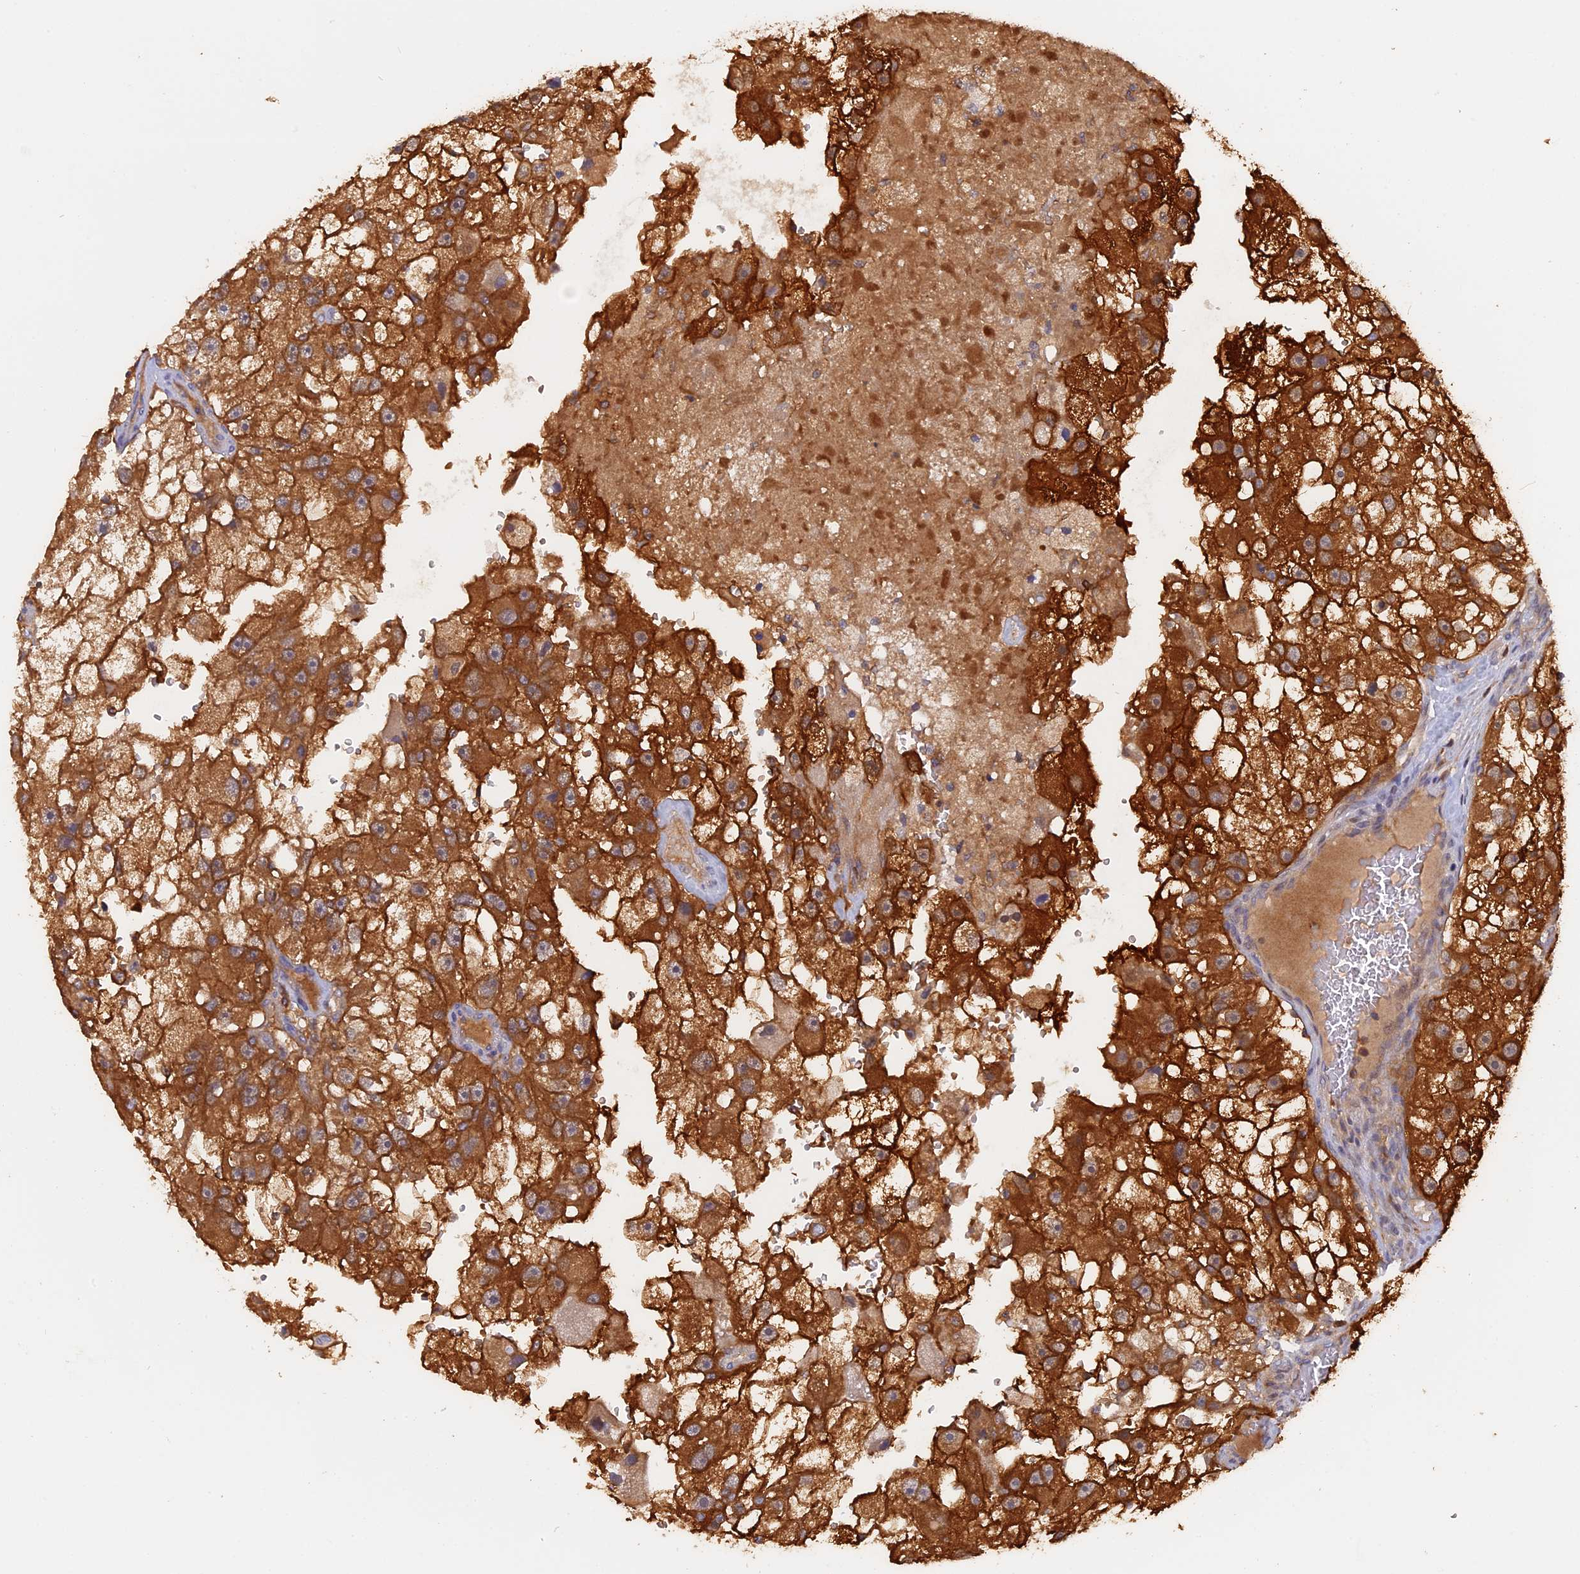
{"staining": {"intensity": "strong", "quantity": ">75%", "location": "cytoplasmic/membranous"}, "tissue": "renal cancer", "cell_type": "Tumor cells", "image_type": "cancer", "snomed": [{"axis": "morphology", "description": "Adenocarcinoma, NOS"}, {"axis": "topography", "description": "Kidney"}], "caption": "Approximately >75% of tumor cells in human adenocarcinoma (renal) show strong cytoplasmic/membranous protein staining as visualized by brown immunohistochemical staining.", "gene": "BLVRA", "patient": {"sex": "male", "age": 63}}